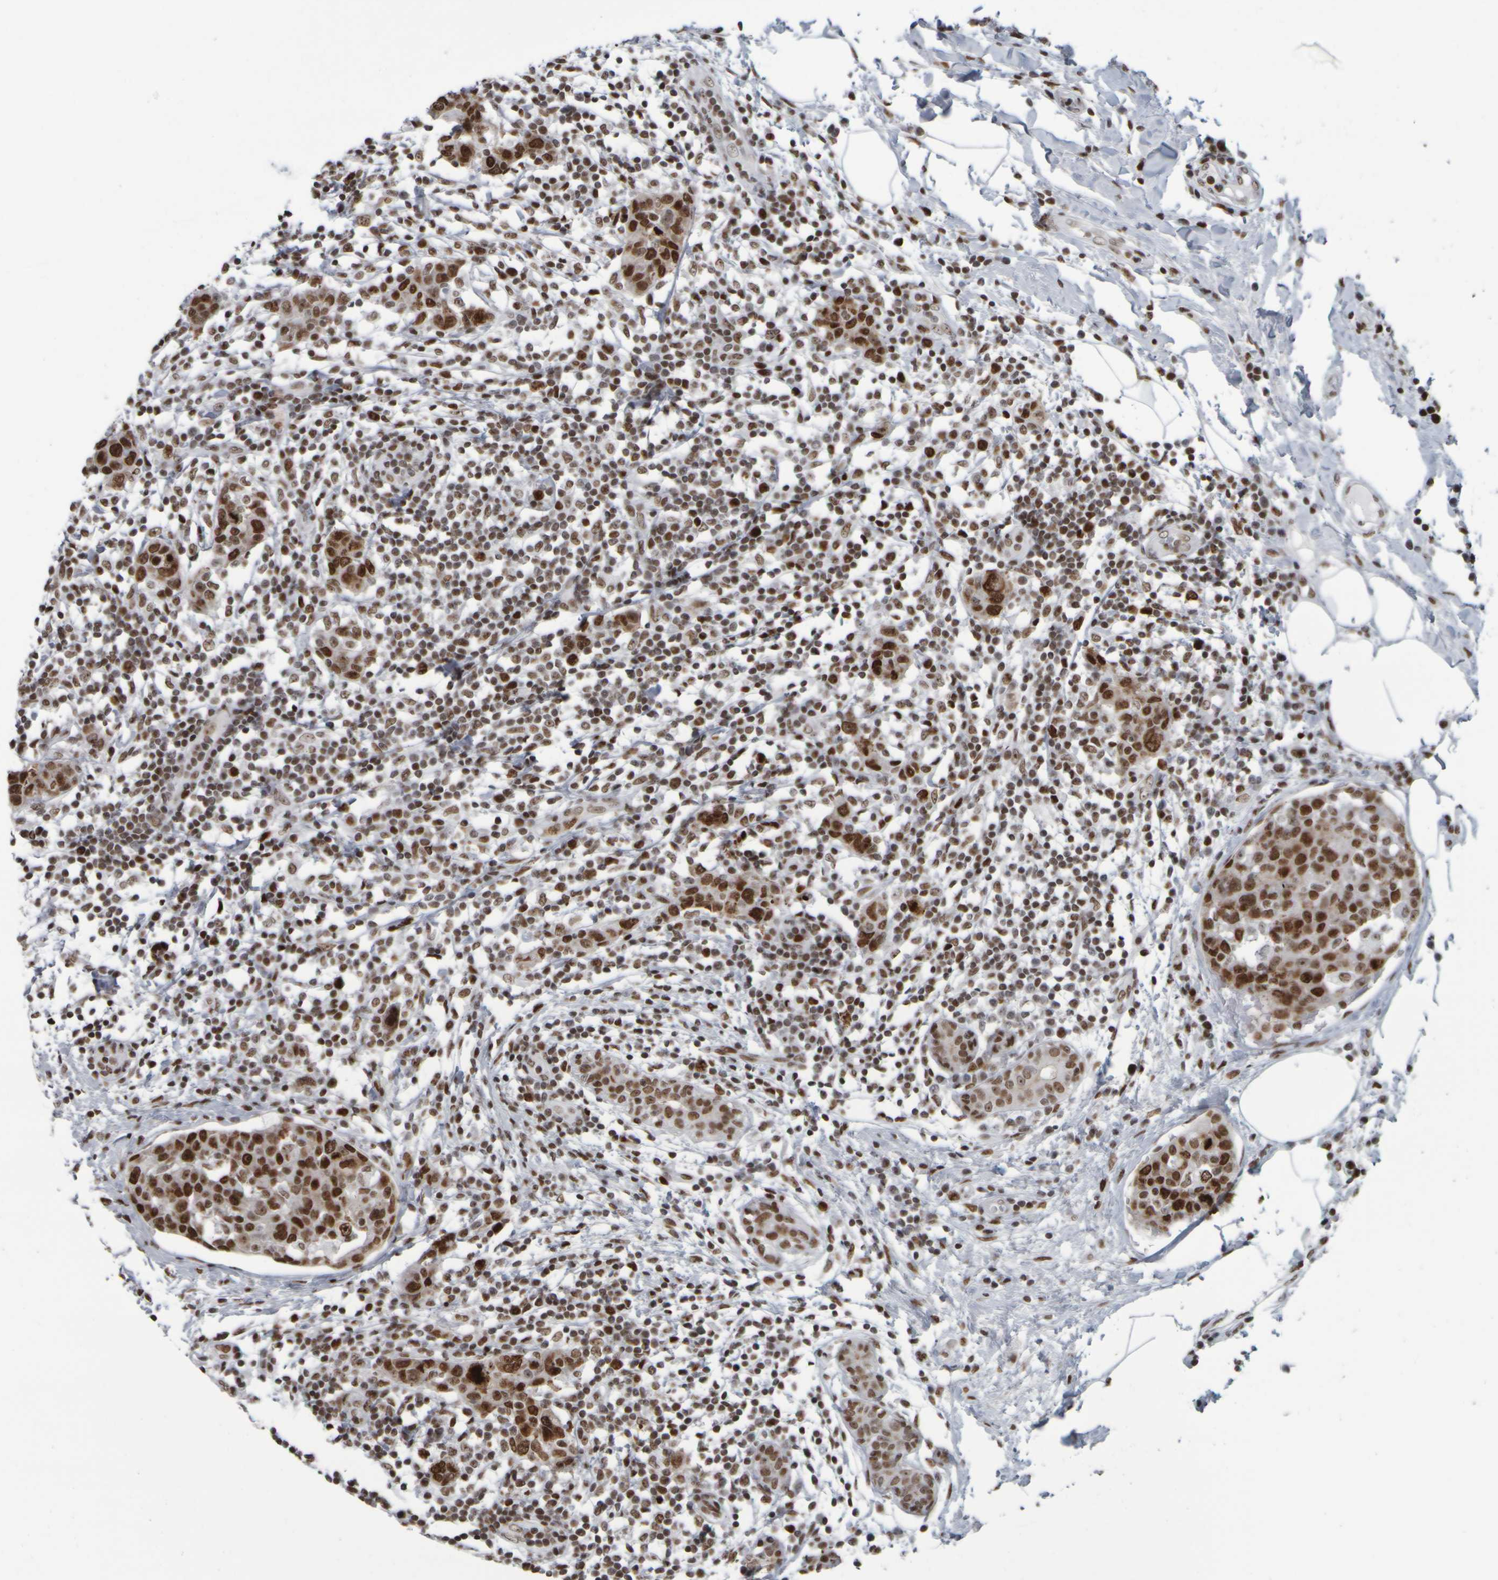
{"staining": {"intensity": "strong", "quantity": ">75%", "location": "nuclear"}, "tissue": "breast cancer", "cell_type": "Tumor cells", "image_type": "cancer", "snomed": [{"axis": "morphology", "description": "Normal tissue, NOS"}, {"axis": "morphology", "description": "Duct carcinoma"}, {"axis": "topography", "description": "Breast"}], "caption": "The image demonstrates staining of invasive ductal carcinoma (breast), revealing strong nuclear protein staining (brown color) within tumor cells.", "gene": "TOP2B", "patient": {"sex": "female", "age": 37}}